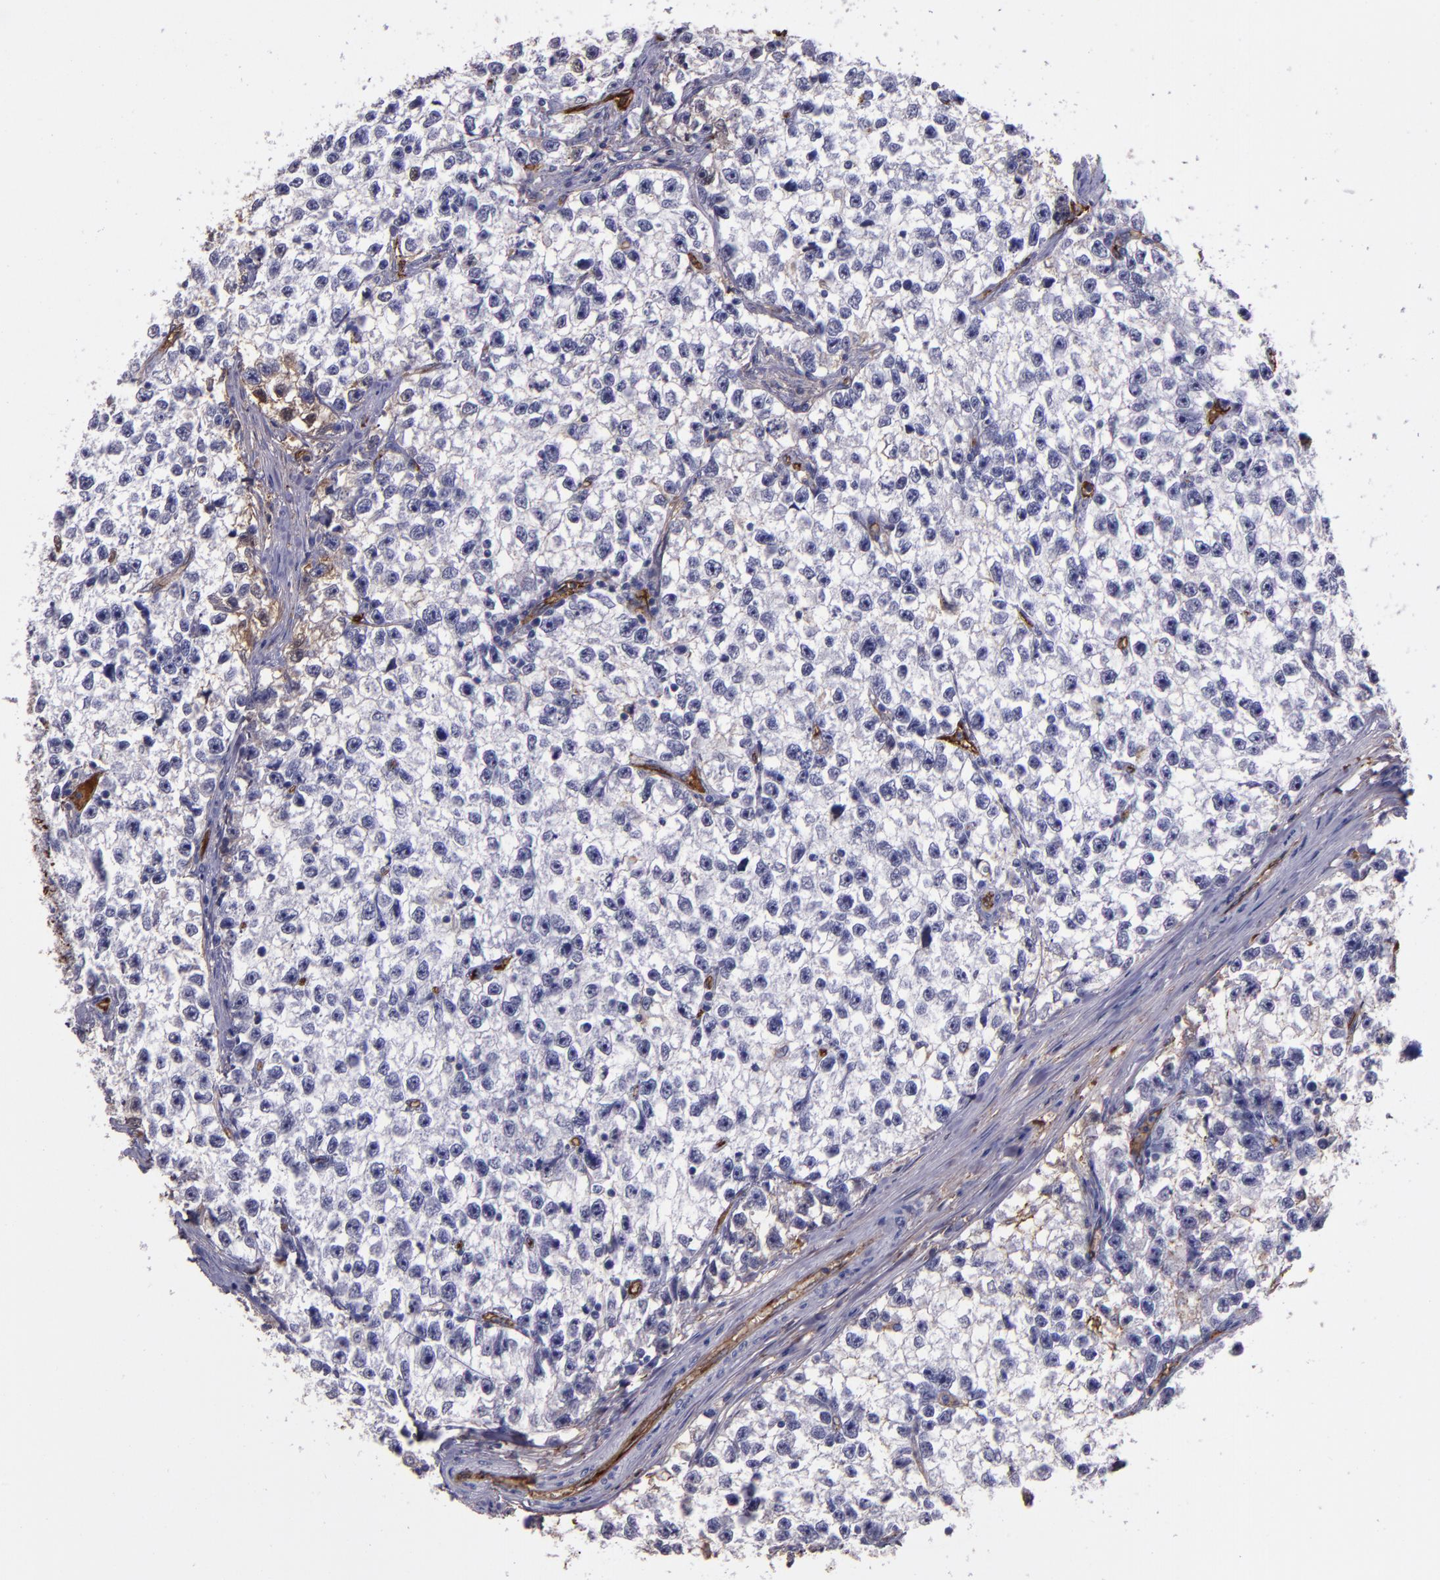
{"staining": {"intensity": "negative", "quantity": "none", "location": "none"}, "tissue": "testis cancer", "cell_type": "Tumor cells", "image_type": "cancer", "snomed": [{"axis": "morphology", "description": "Seminoma, NOS"}, {"axis": "morphology", "description": "Carcinoma, Embryonal, NOS"}, {"axis": "topography", "description": "Testis"}], "caption": "Human testis cancer stained for a protein using immunohistochemistry (IHC) reveals no positivity in tumor cells.", "gene": "A2M", "patient": {"sex": "male", "age": 30}}